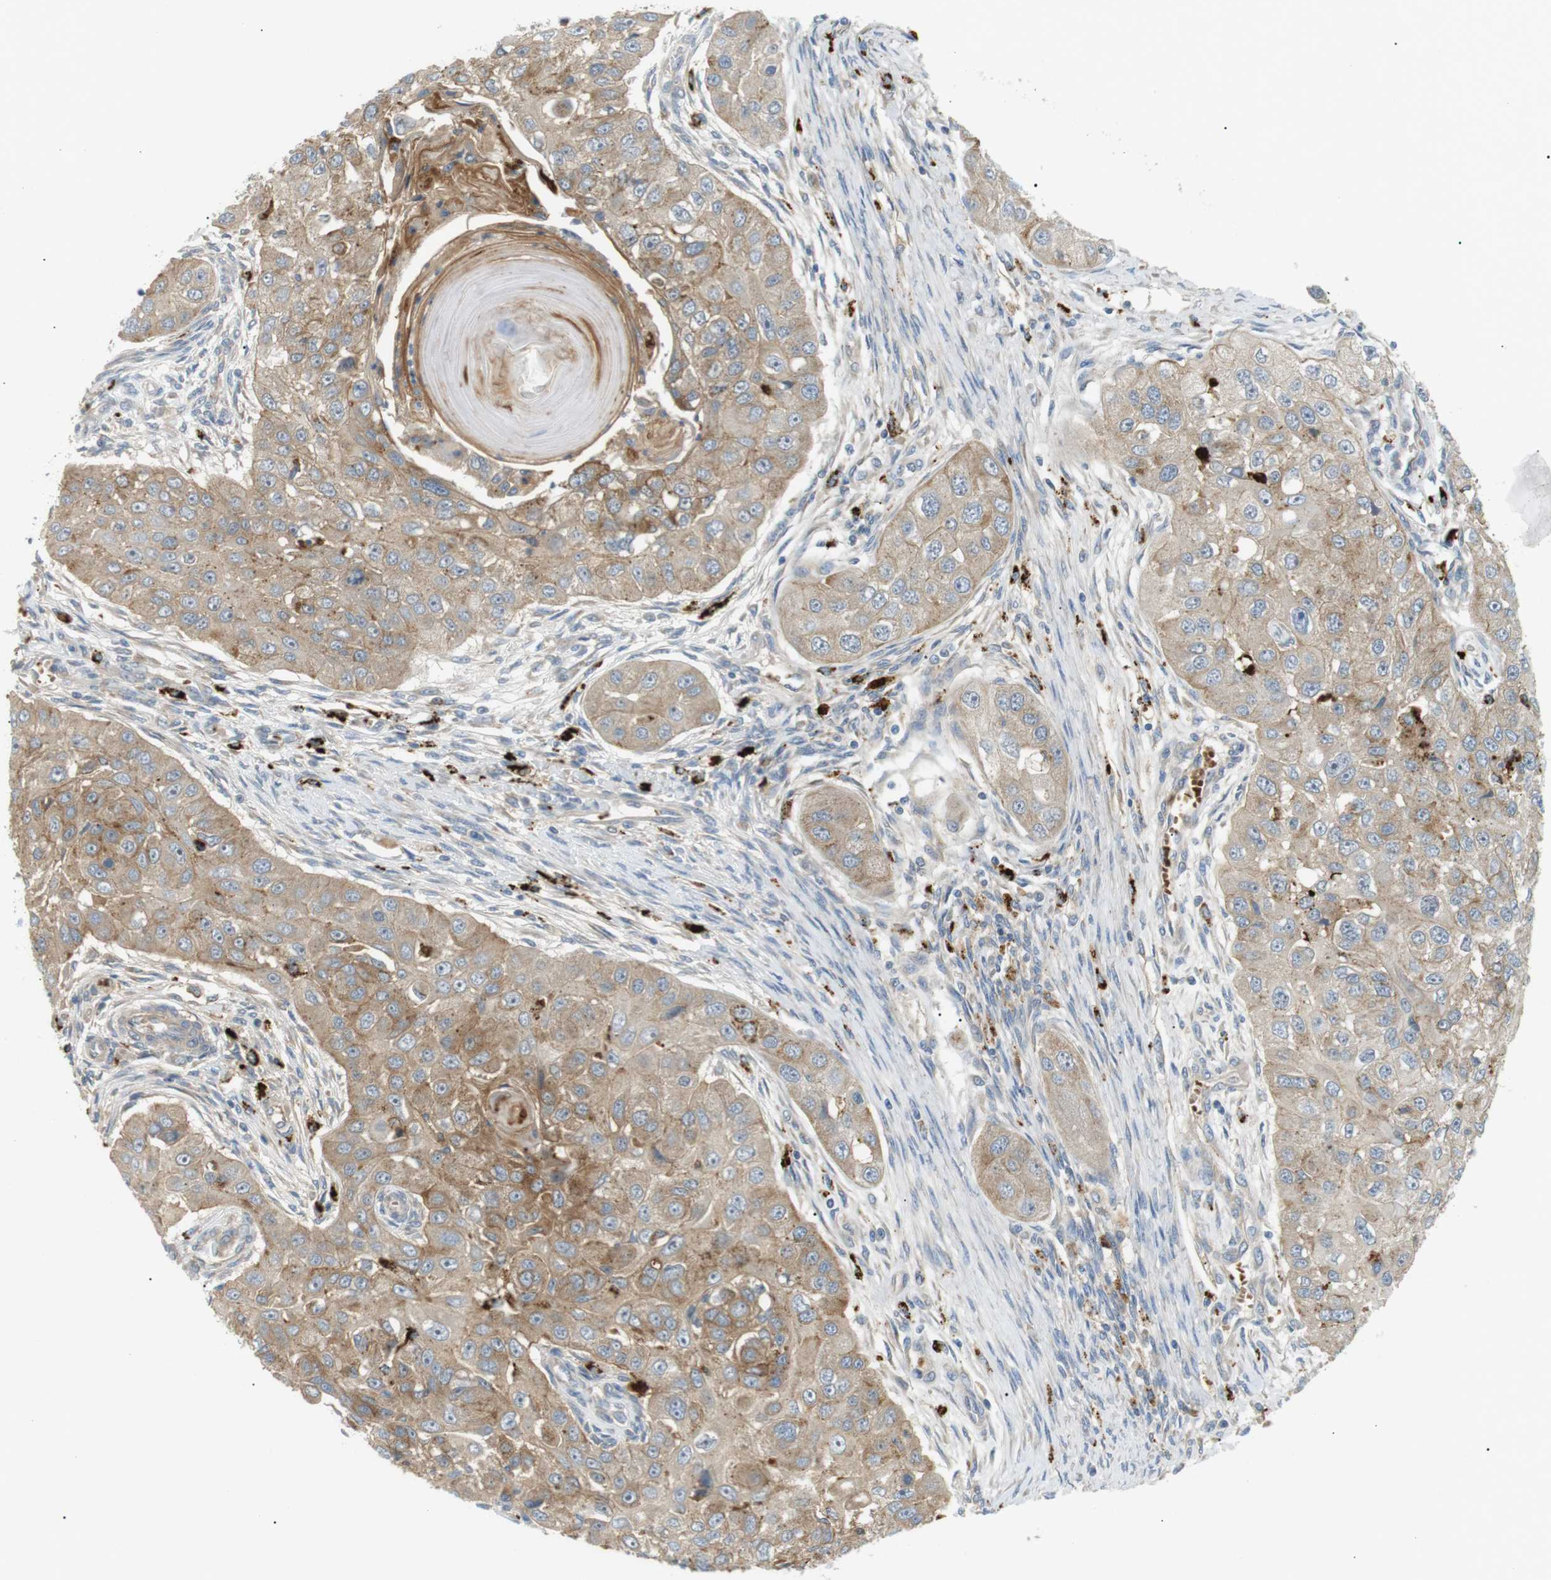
{"staining": {"intensity": "weak", "quantity": ">75%", "location": "cytoplasmic/membranous"}, "tissue": "head and neck cancer", "cell_type": "Tumor cells", "image_type": "cancer", "snomed": [{"axis": "morphology", "description": "Normal tissue, NOS"}, {"axis": "morphology", "description": "Squamous cell carcinoma, NOS"}, {"axis": "topography", "description": "Skeletal muscle"}, {"axis": "topography", "description": "Head-Neck"}], "caption": "Weak cytoplasmic/membranous protein staining is seen in about >75% of tumor cells in head and neck cancer. (Brightfield microscopy of DAB IHC at high magnification).", "gene": "B4GALNT2", "patient": {"sex": "male", "age": 51}}